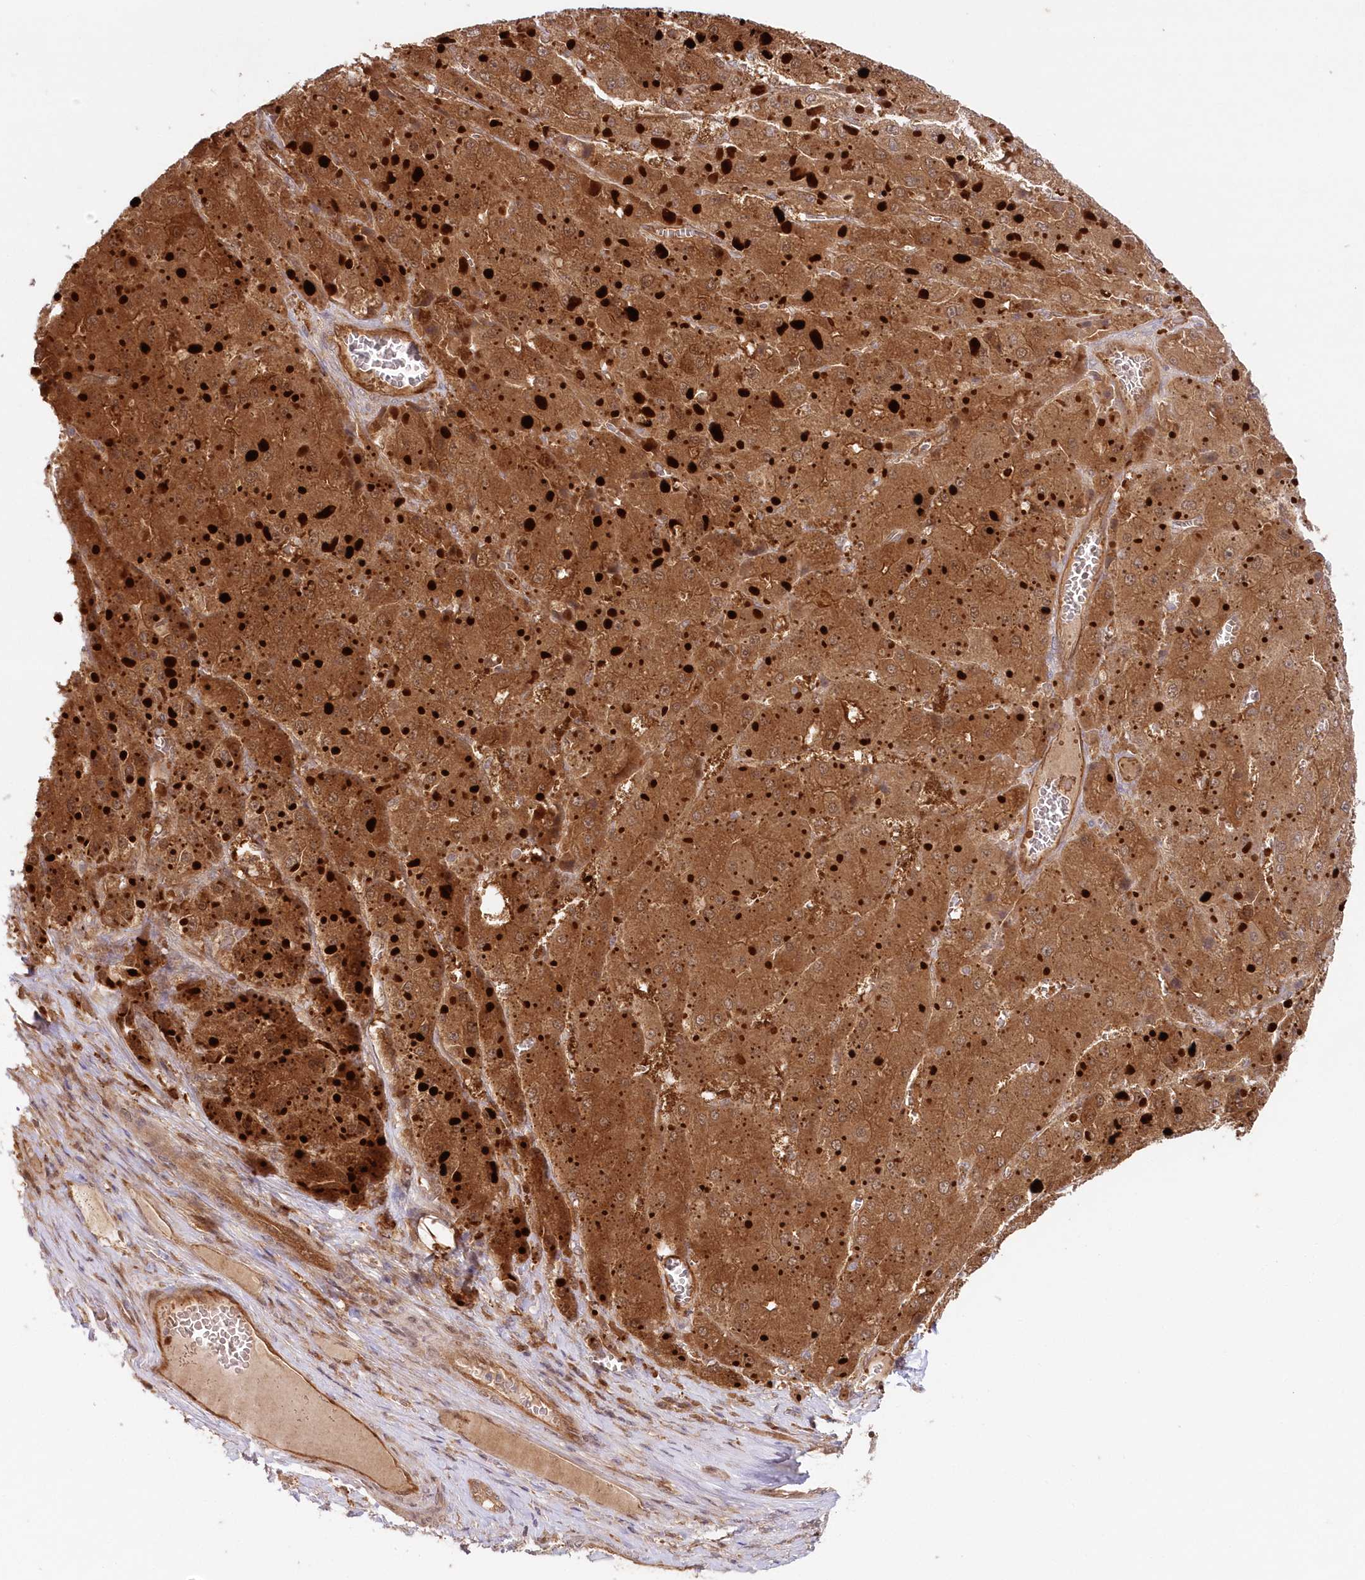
{"staining": {"intensity": "strong", "quantity": ">75%", "location": "cytoplasmic/membranous"}, "tissue": "liver cancer", "cell_type": "Tumor cells", "image_type": "cancer", "snomed": [{"axis": "morphology", "description": "Carcinoma, Hepatocellular, NOS"}, {"axis": "topography", "description": "Liver"}], "caption": "The image demonstrates immunohistochemical staining of liver cancer (hepatocellular carcinoma). There is strong cytoplasmic/membranous staining is appreciated in approximately >75% of tumor cells. (IHC, brightfield microscopy, high magnification).", "gene": "GBE1", "patient": {"sex": "female", "age": 73}}